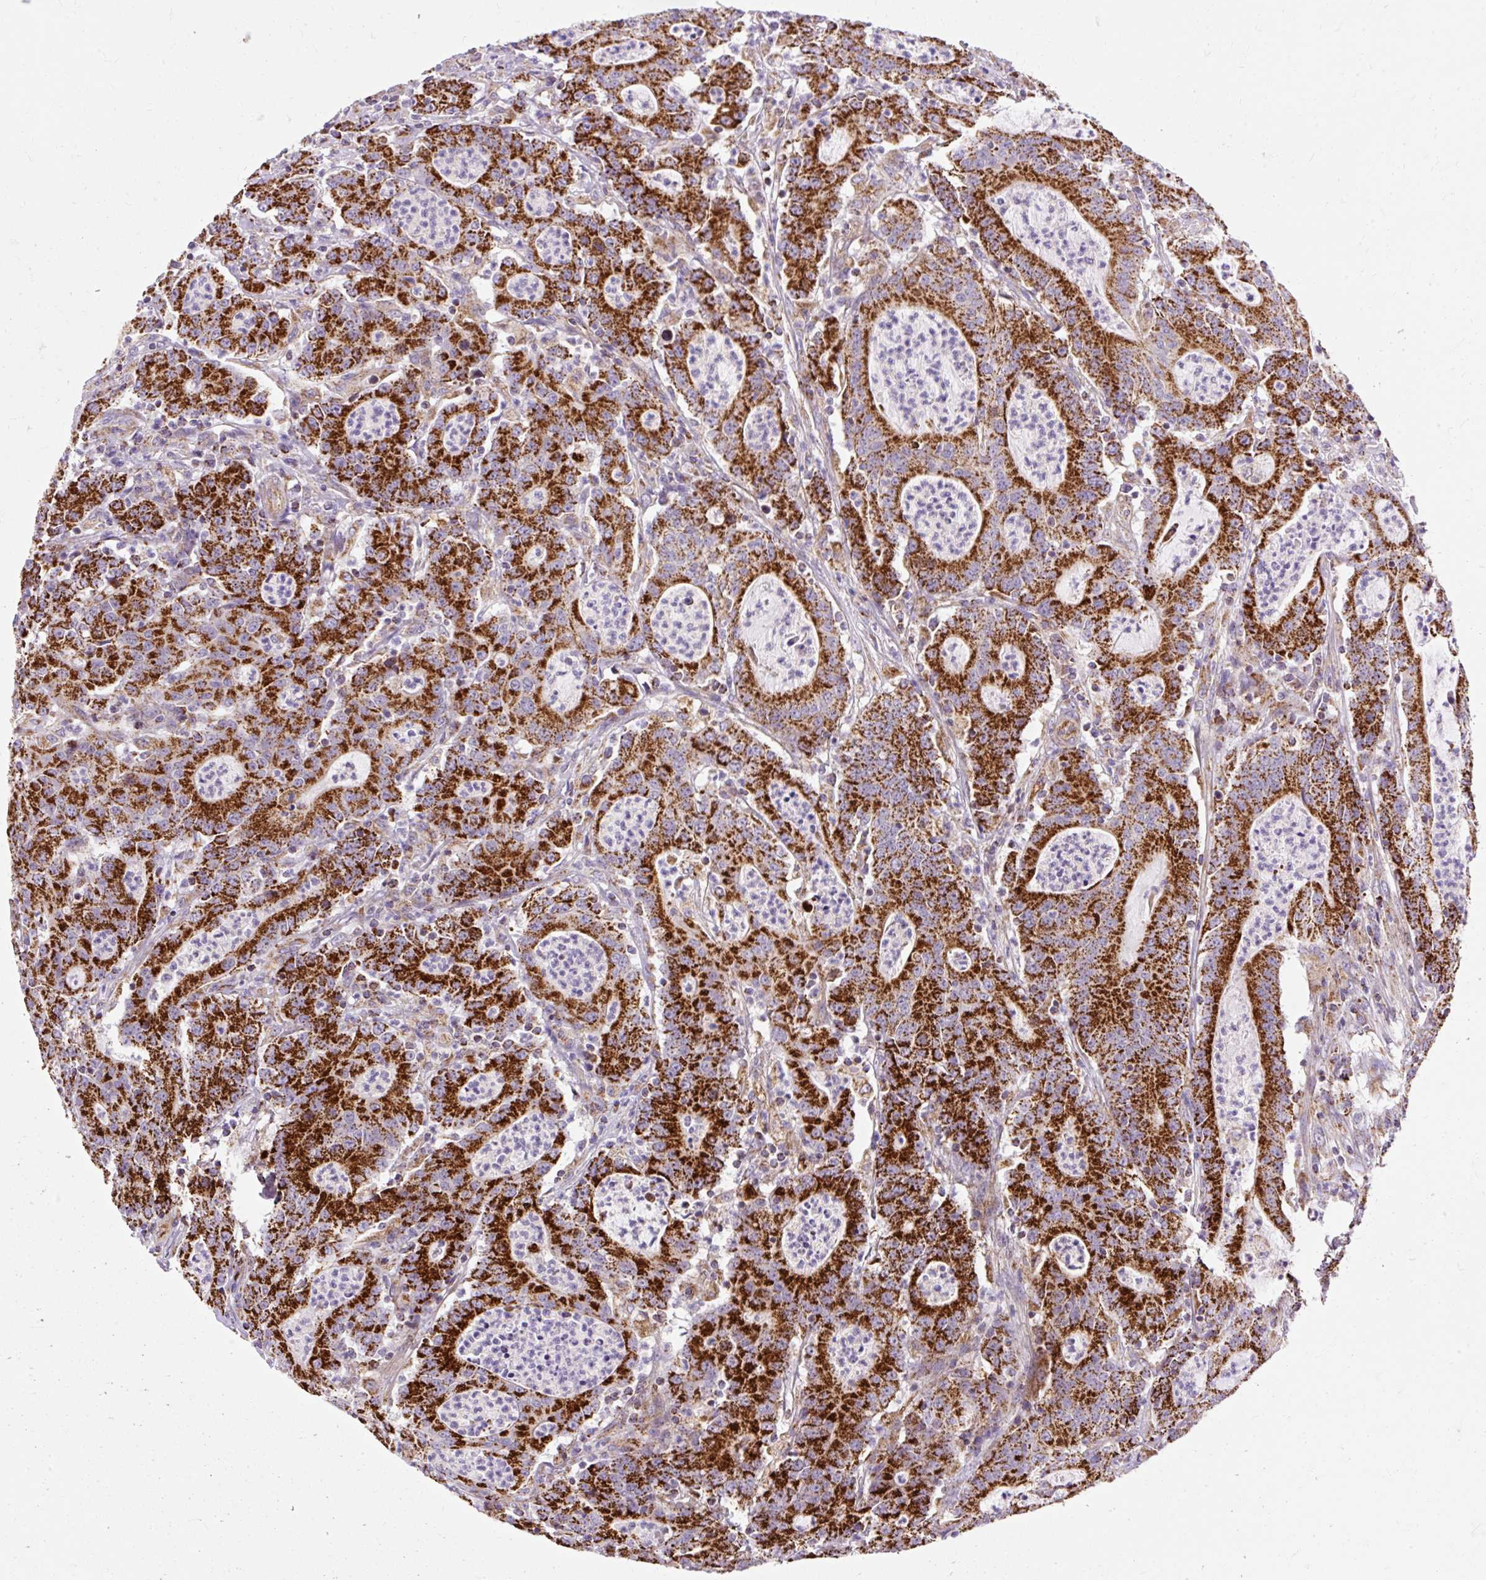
{"staining": {"intensity": "strong", "quantity": ">75%", "location": "cytoplasmic/membranous"}, "tissue": "colorectal cancer", "cell_type": "Tumor cells", "image_type": "cancer", "snomed": [{"axis": "morphology", "description": "Adenocarcinoma, NOS"}, {"axis": "topography", "description": "Colon"}], "caption": "Colorectal adenocarcinoma stained for a protein (brown) reveals strong cytoplasmic/membranous positive expression in approximately >75% of tumor cells.", "gene": "CEP290", "patient": {"sex": "male", "age": 83}}